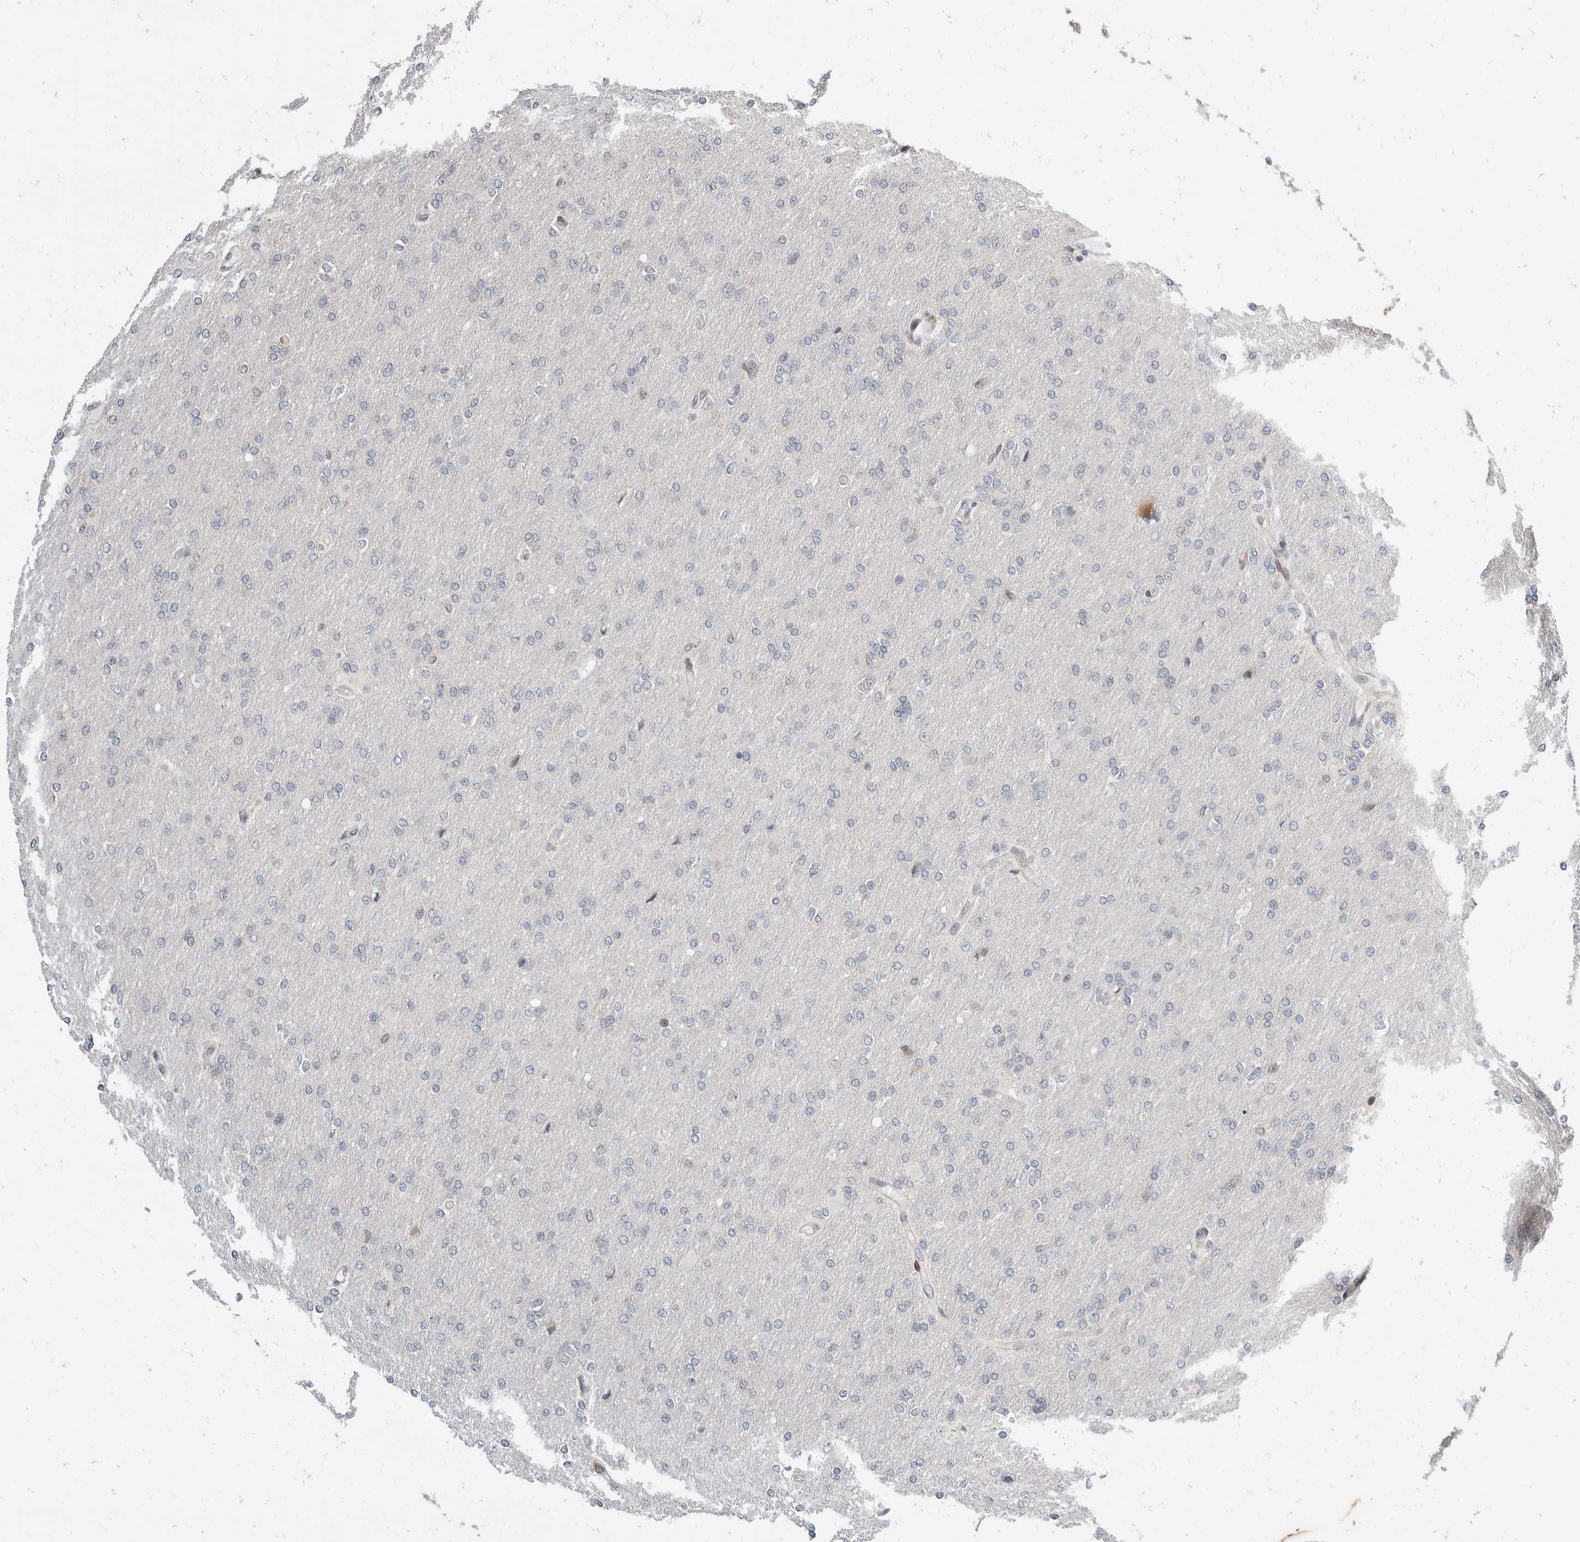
{"staining": {"intensity": "negative", "quantity": "none", "location": "none"}, "tissue": "glioma", "cell_type": "Tumor cells", "image_type": "cancer", "snomed": [{"axis": "morphology", "description": "Glioma, malignant, High grade"}, {"axis": "topography", "description": "Cerebral cortex"}], "caption": "There is no significant staining in tumor cells of malignant glioma (high-grade). Nuclei are stained in blue.", "gene": "ZNF703", "patient": {"sex": "female", "age": 36}}